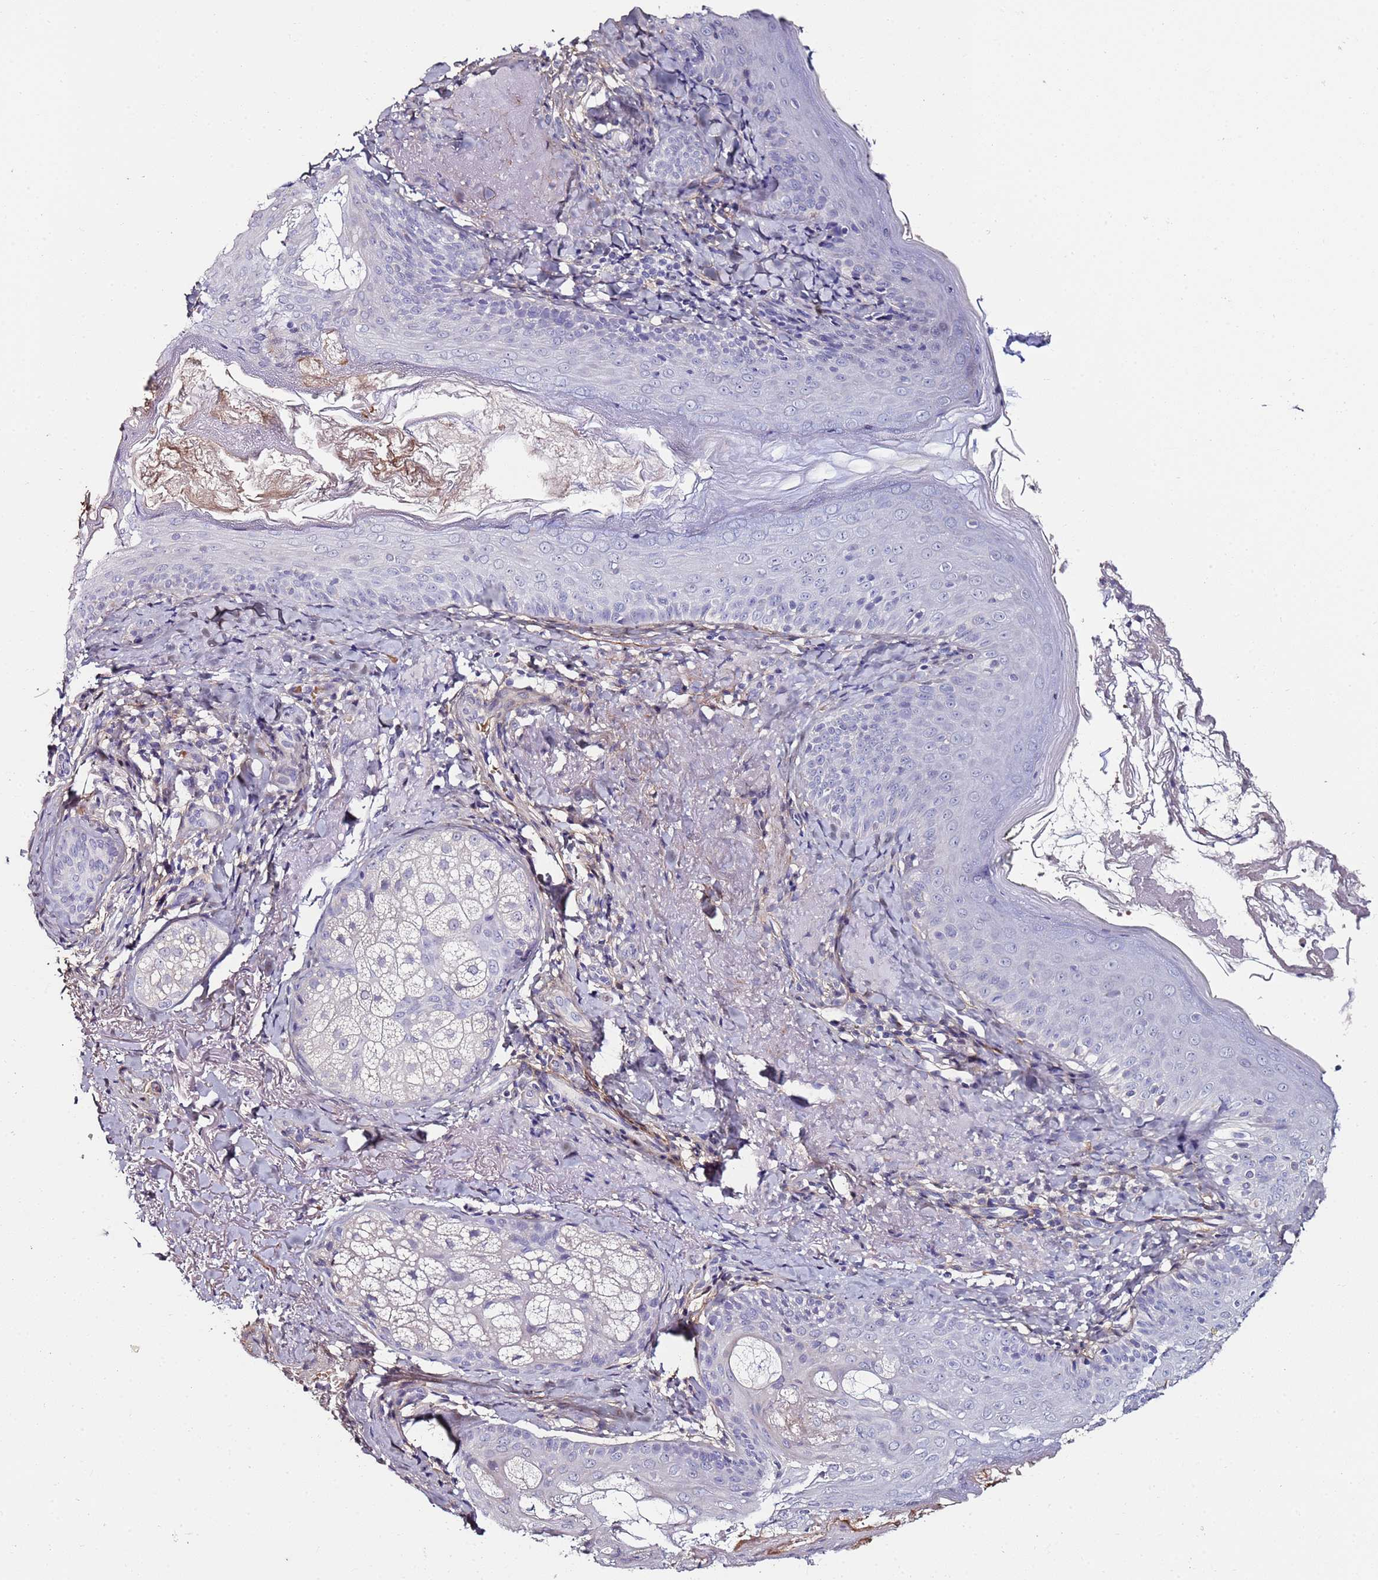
{"staining": {"intensity": "negative", "quantity": "none", "location": "none"}, "tissue": "skin", "cell_type": "Fibroblasts", "image_type": "normal", "snomed": [{"axis": "morphology", "description": "Normal tissue, NOS"}, {"axis": "topography", "description": "Skin"}], "caption": "DAB (3,3'-diaminobenzidine) immunohistochemical staining of benign skin demonstrates no significant staining in fibroblasts. Brightfield microscopy of immunohistochemistry stained with DAB (brown) and hematoxylin (blue), captured at high magnification.", "gene": "C3orf80", "patient": {"sex": "male", "age": 57}}